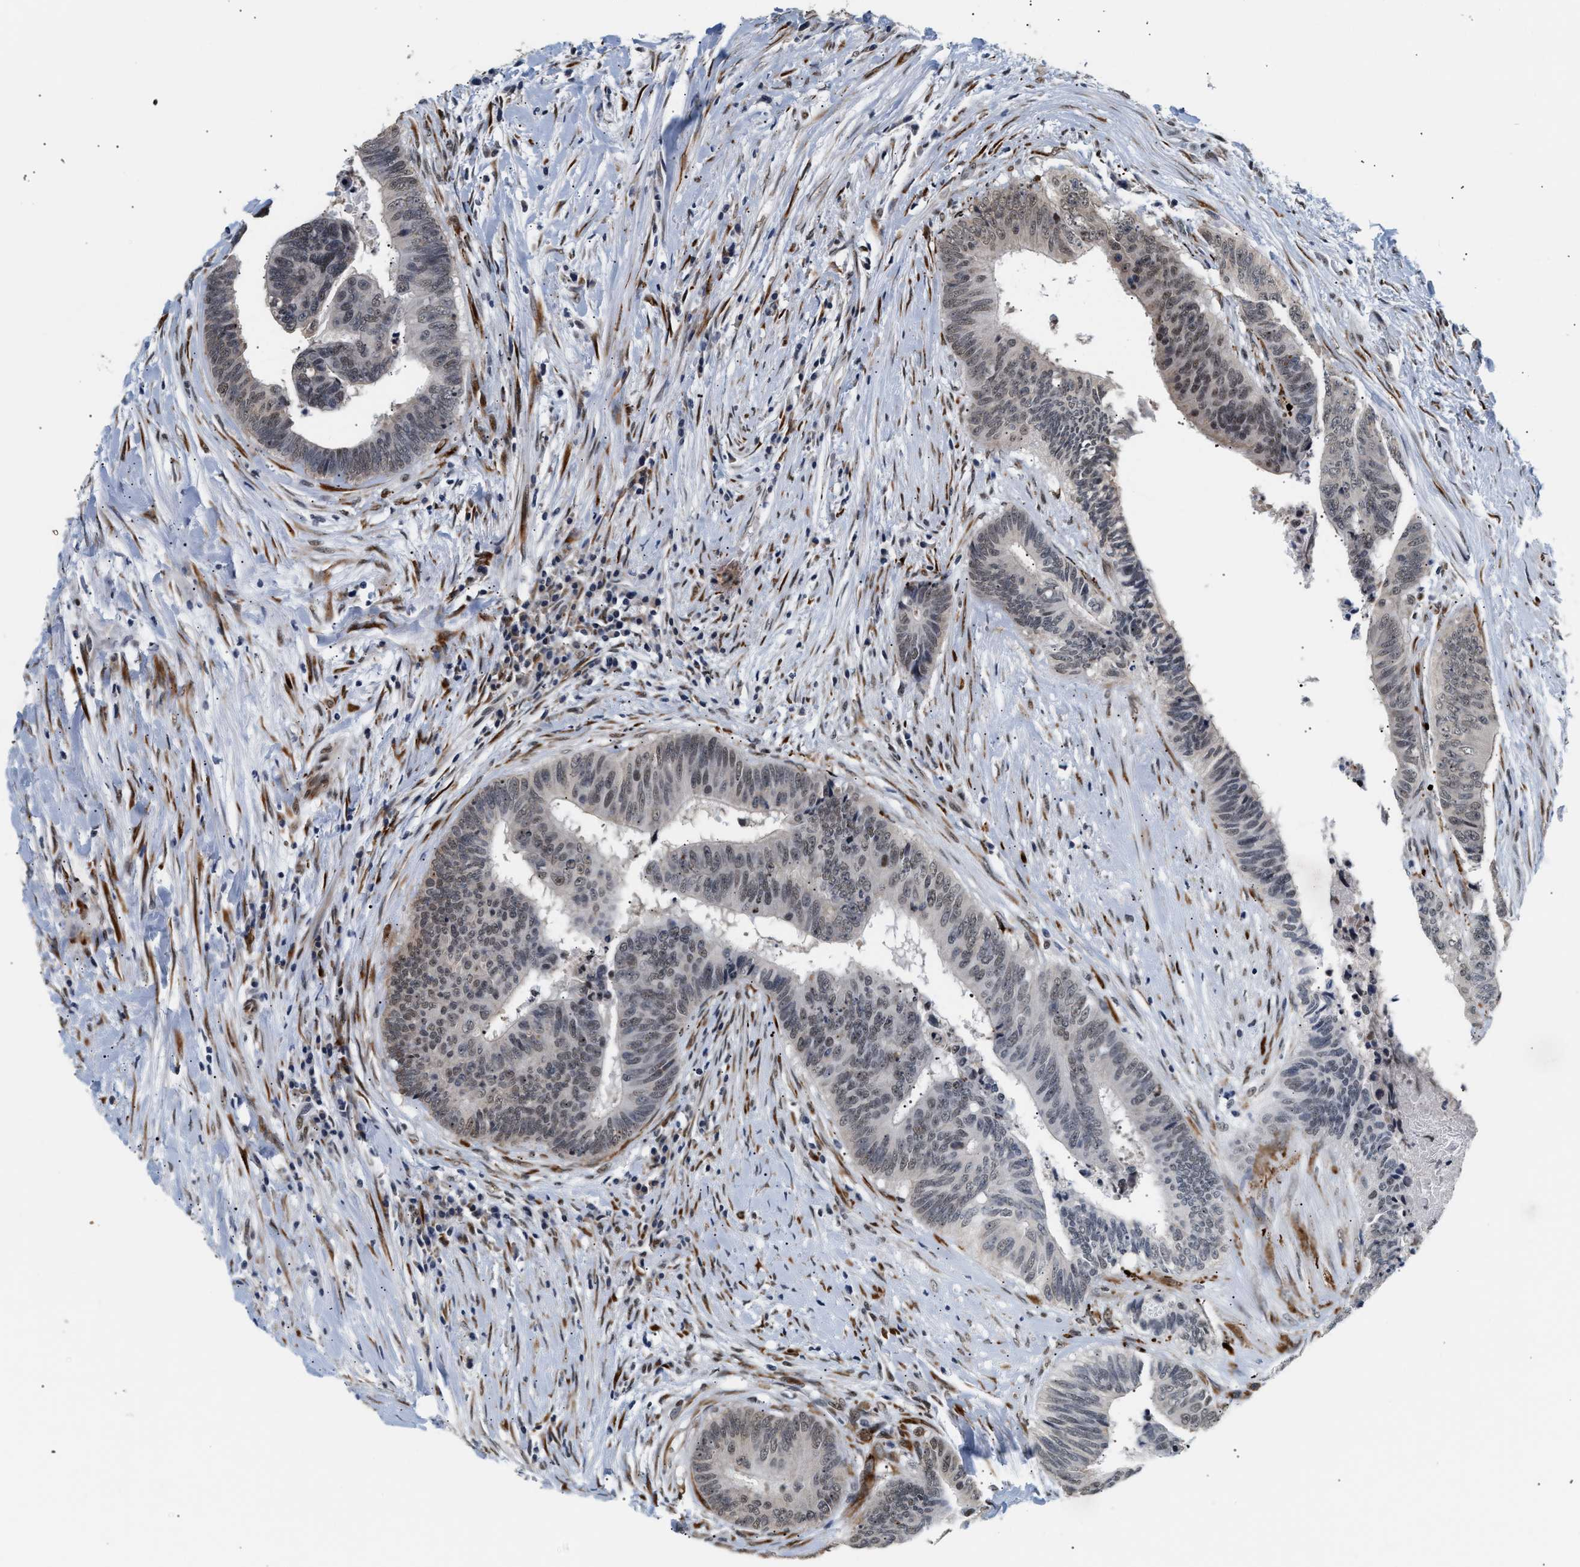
{"staining": {"intensity": "weak", "quantity": "25%-75%", "location": "nuclear"}, "tissue": "colorectal cancer", "cell_type": "Tumor cells", "image_type": "cancer", "snomed": [{"axis": "morphology", "description": "Adenocarcinoma, NOS"}, {"axis": "topography", "description": "Rectum"}], "caption": "IHC micrograph of neoplastic tissue: colorectal cancer stained using immunohistochemistry (IHC) reveals low levels of weak protein expression localized specifically in the nuclear of tumor cells, appearing as a nuclear brown color.", "gene": "THOC1", "patient": {"sex": "male", "age": 72}}